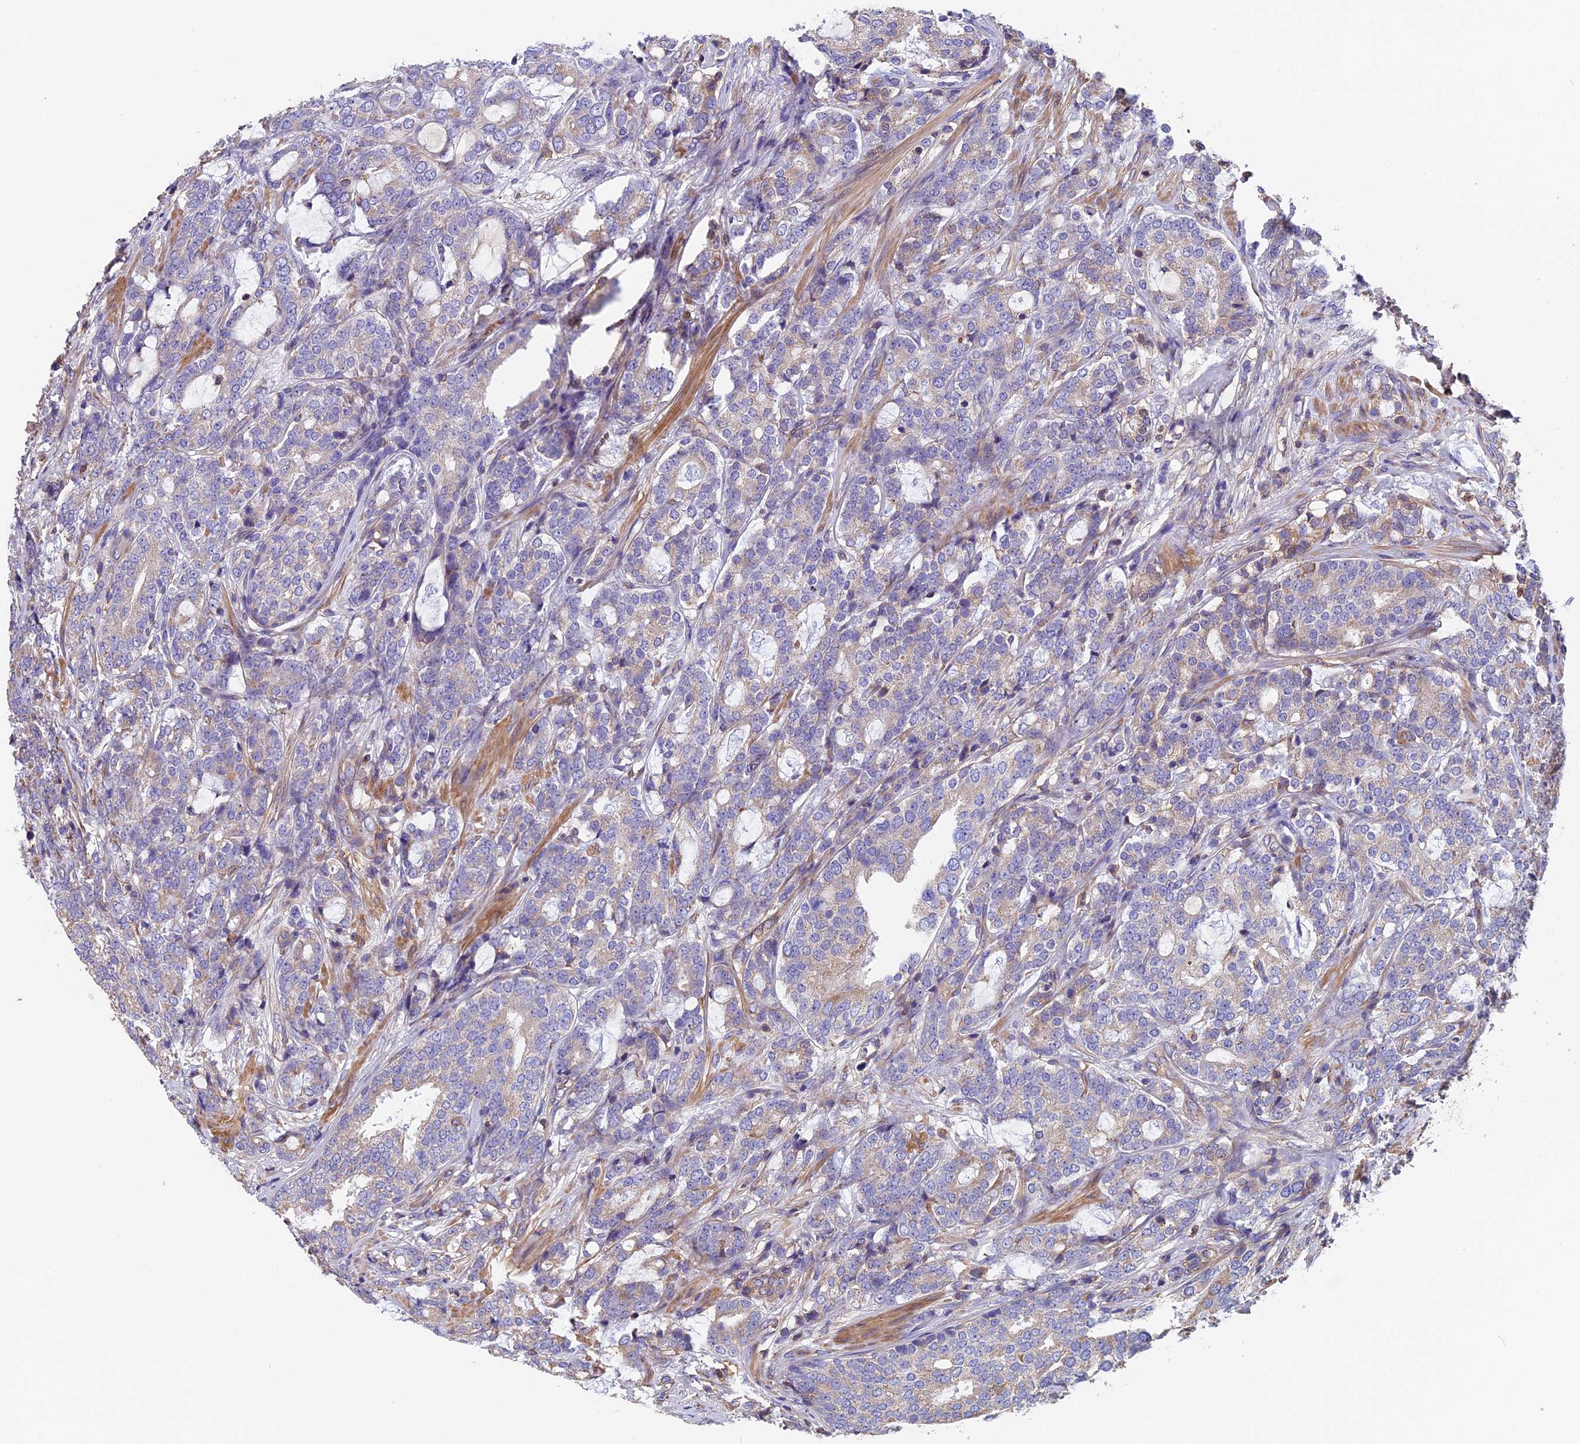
{"staining": {"intensity": "weak", "quantity": "<25%", "location": "cytoplasmic/membranous"}, "tissue": "prostate cancer", "cell_type": "Tumor cells", "image_type": "cancer", "snomed": [{"axis": "morphology", "description": "Adenocarcinoma, High grade"}, {"axis": "topography", "description": "Prostate"}], "caption": "IHC image of neoplastic tissue: prostate cancer stained with DAB (3,3'-diaminobenzidine) demonstrates no significant protein expression in tumor cells.", "gene": "CCDC153", "patient": {"sex": "male", "age": 67}}